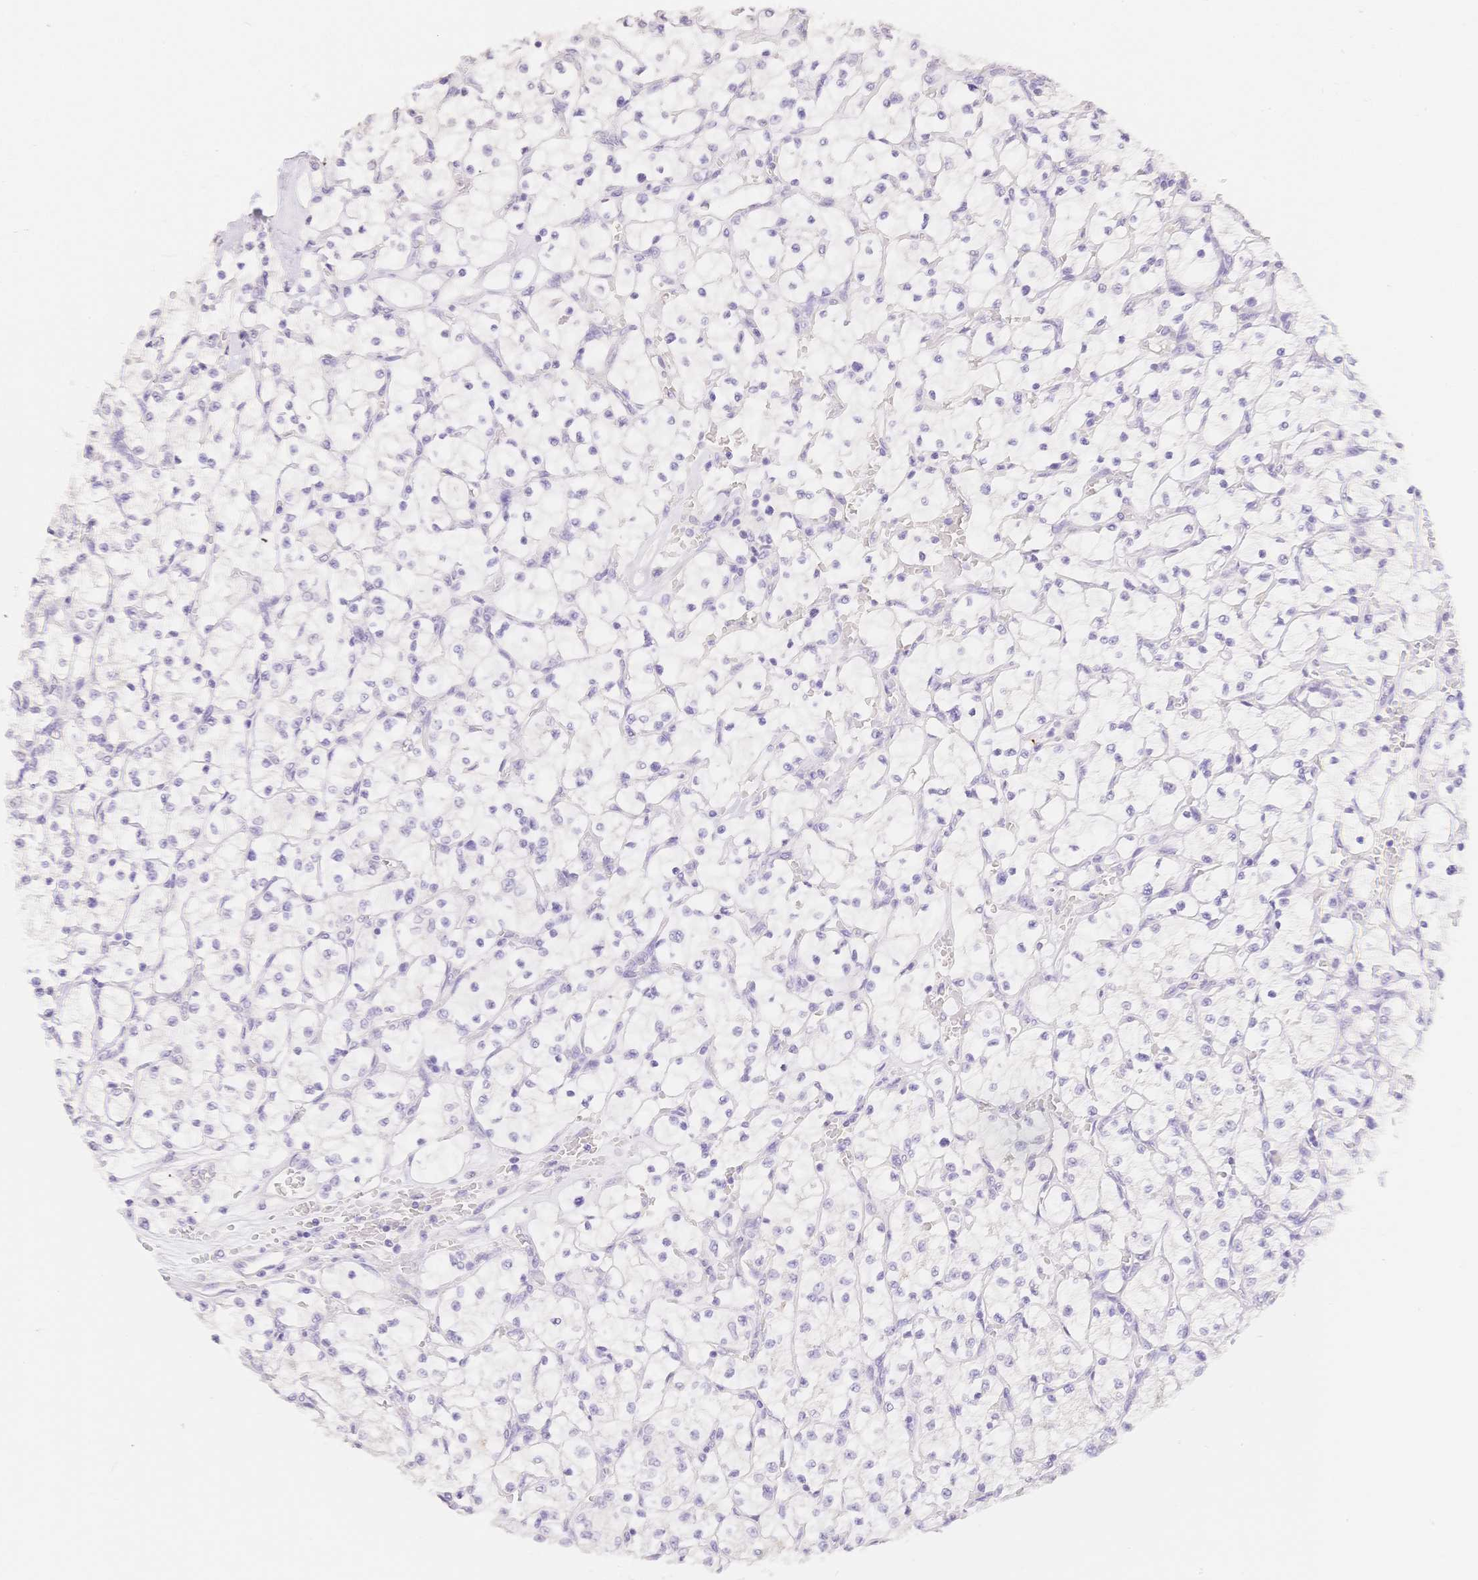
{"staining": {"intensity": "negative", "quantity": "none", "location": "none"}, "tissue": "renal cancer", "cell_type": "Tumor cells", "image_type": "cancer", "snomed": [{"axis": "morphology", "description": "Adenocarcinoma, NOS"}, {"axis": "topography", "description": "Kidney"}], "caption": "Immunohistochemistry (IHC) of human renal adenocarcinoma demonstrates no positivity in tumor cells.", "gene": "HCRTR2", "patient": {"sex": "female", "age": 64}}